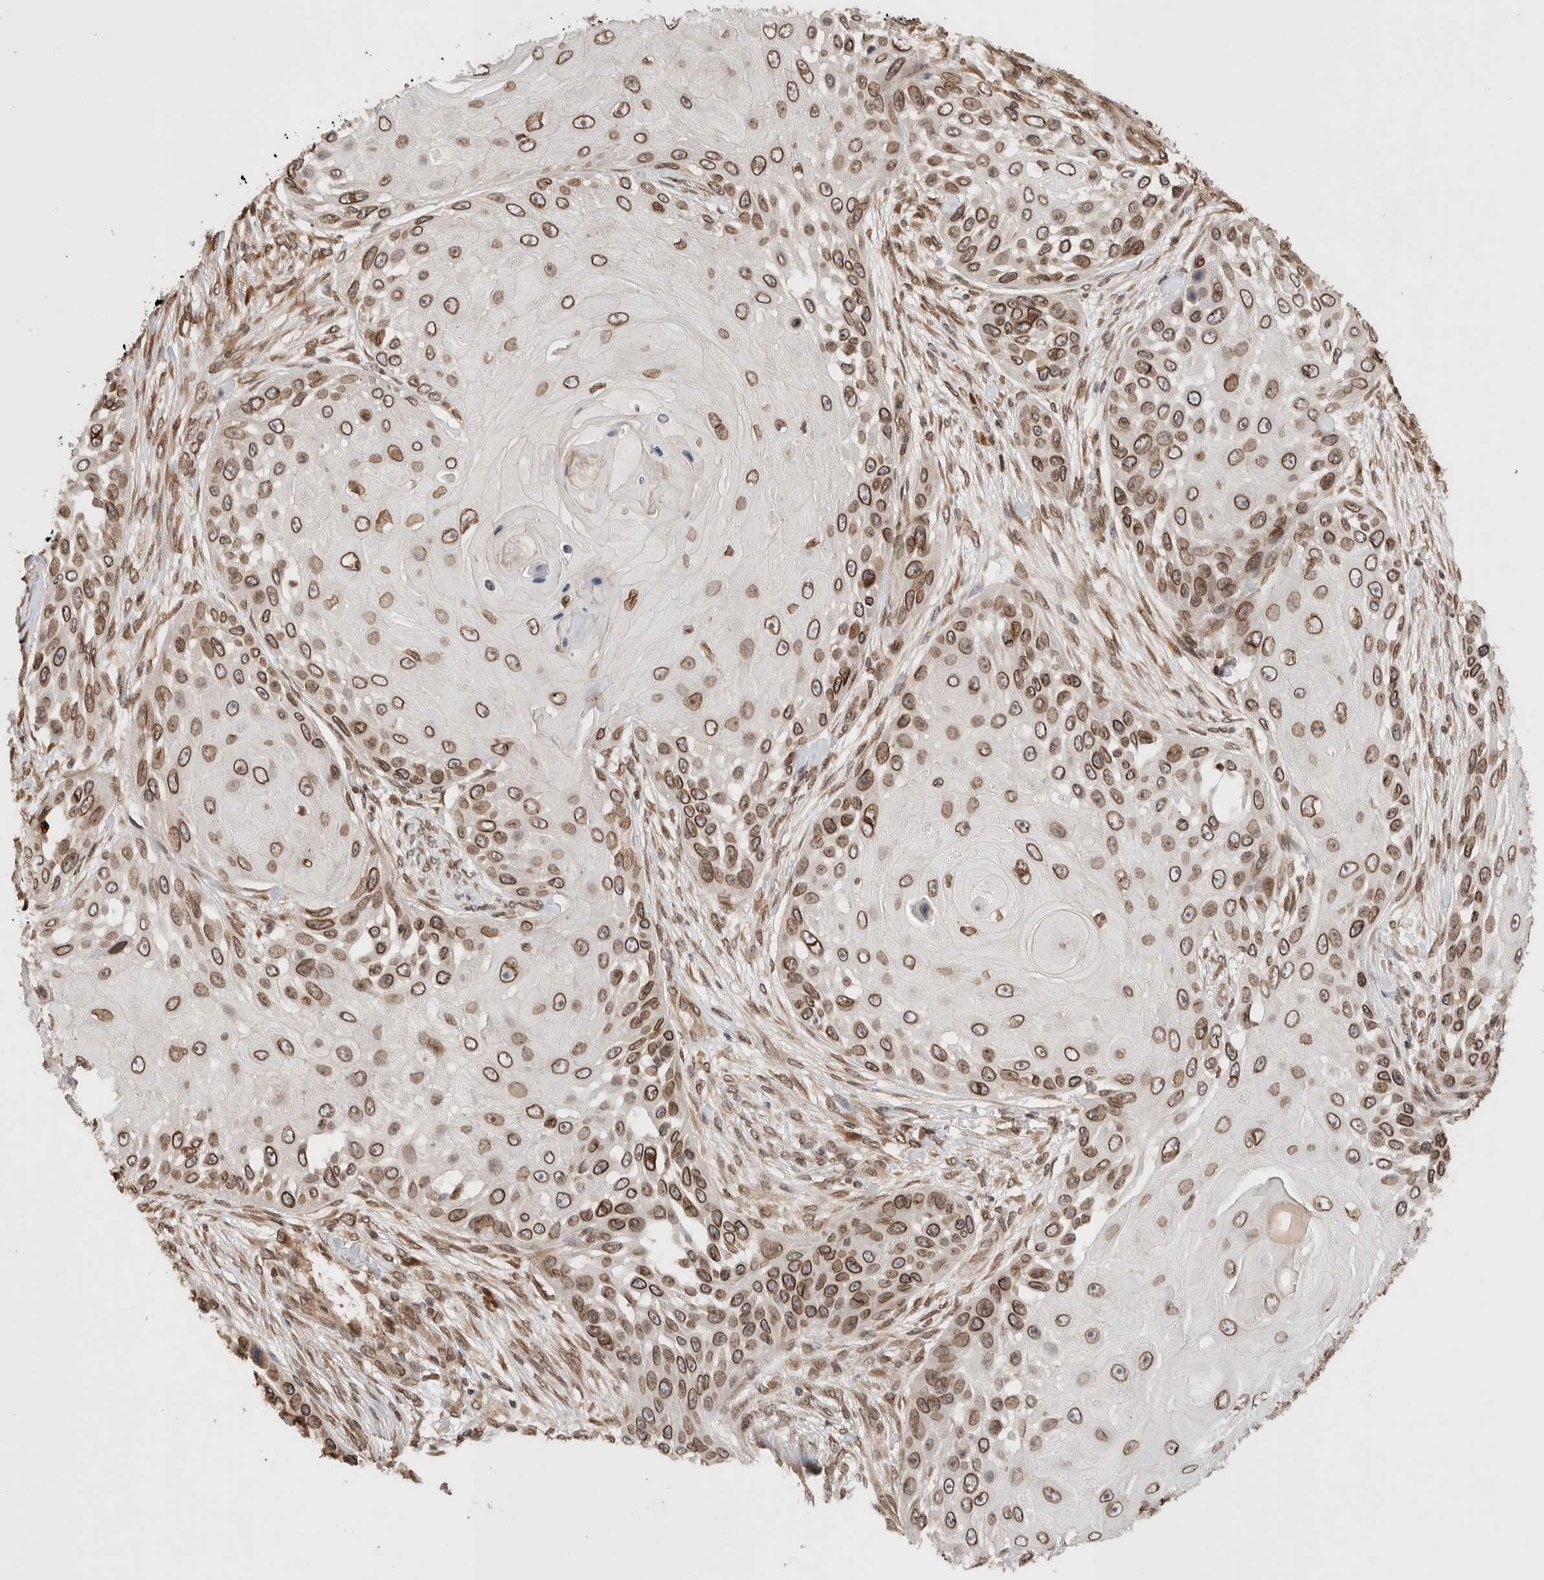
{"staining": {"intensity": "strong", "quantity": ">75%", "location": "cytoplasmic/membranous,nuclear"}, "tissue": "skin cancer", "cell_type": "Tumor cells", "image_type": "cancer", "snomed": [{"axis": "morphology", "description": "Squamous cell carcinoma, NOS"}, {"axis": "topography", "description": "Skin"}], "caption": "This image reveals immunohistochemistry staining of skin cancer, with high strong cytoplasmic/membranous and nuclear staining in approximately >75% of tumor cells.", "gene": "TPR", "patient": {"sex": "female", "age": 44}}